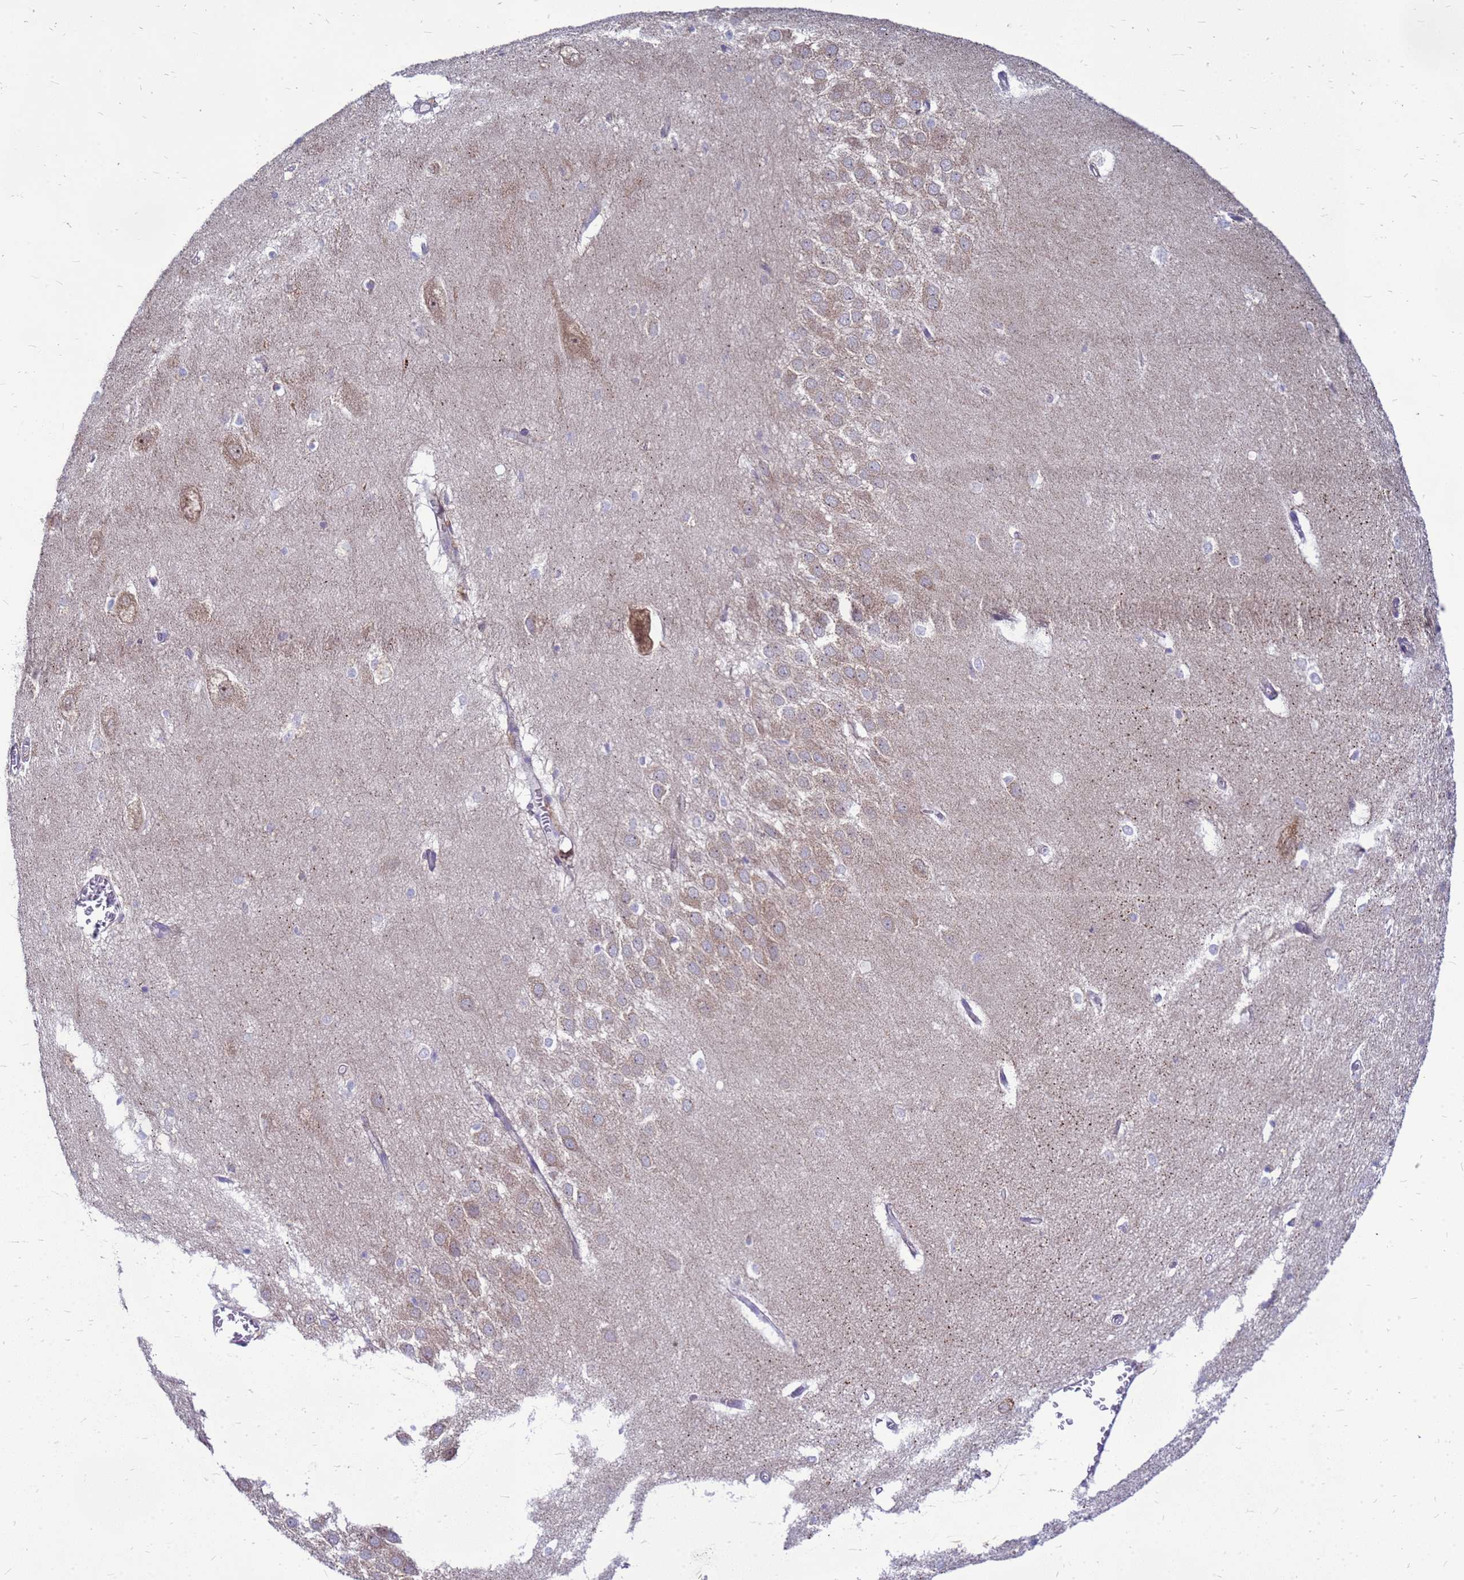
{"staining": {"intensity": "negative", "quantity": "none", "location": "none"}, "tissue": "hippocampus", "cell_type": "Glial cells", "image_type": "normal", "snomed": [{"axis": "morphology", "description": "Normal tissue, NOS"}, {"axis": "topography", "description": "Hippocampus"}], "caption": "Micrograph shows no protein positivity in glial cells of benign hippocampus.", "gene": "FSTL4", "patient": {"sex": "female", "age": 64}}